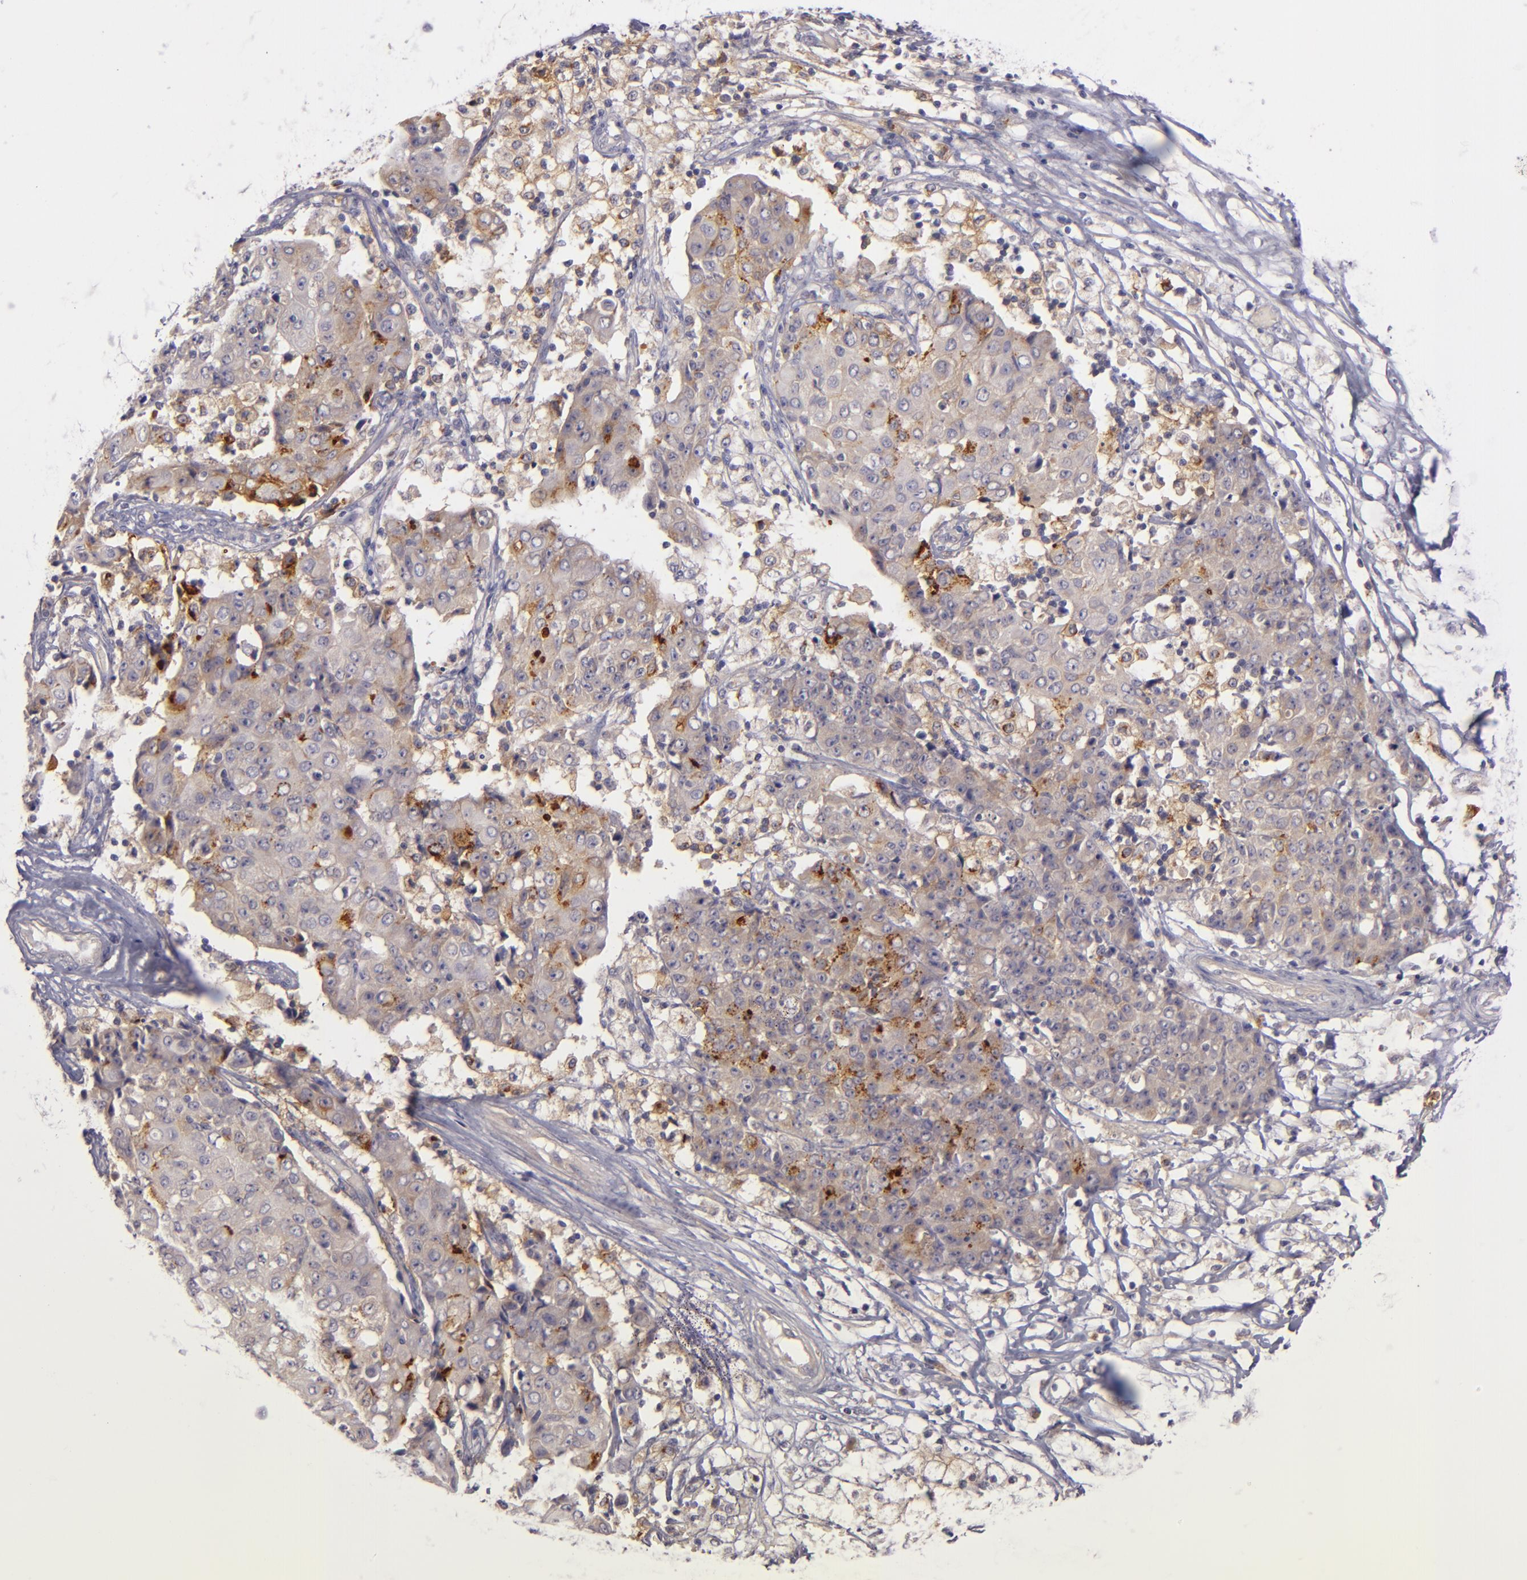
{"staining": {"intensity": "moderate", "quantity": "<25%", "location": "cytoplasmic/membranous"}, "tissue": "ovarian cancer", "cell_type": "Tumor cells", "image_type": "cancer", "snomed": [{"axis": "morphology", "description": "Carcinoma, endometroid"}, {"axis": "topography", "description": "Ovary"}], "caption": "The immunohistochemical stain shows moderate cytoplasmic/membranous expression in tumor cells of endometroid carcinoma (ovarian) tissue.", "gene": "CD83", "patient": {"sex": "female", "age": 42}}